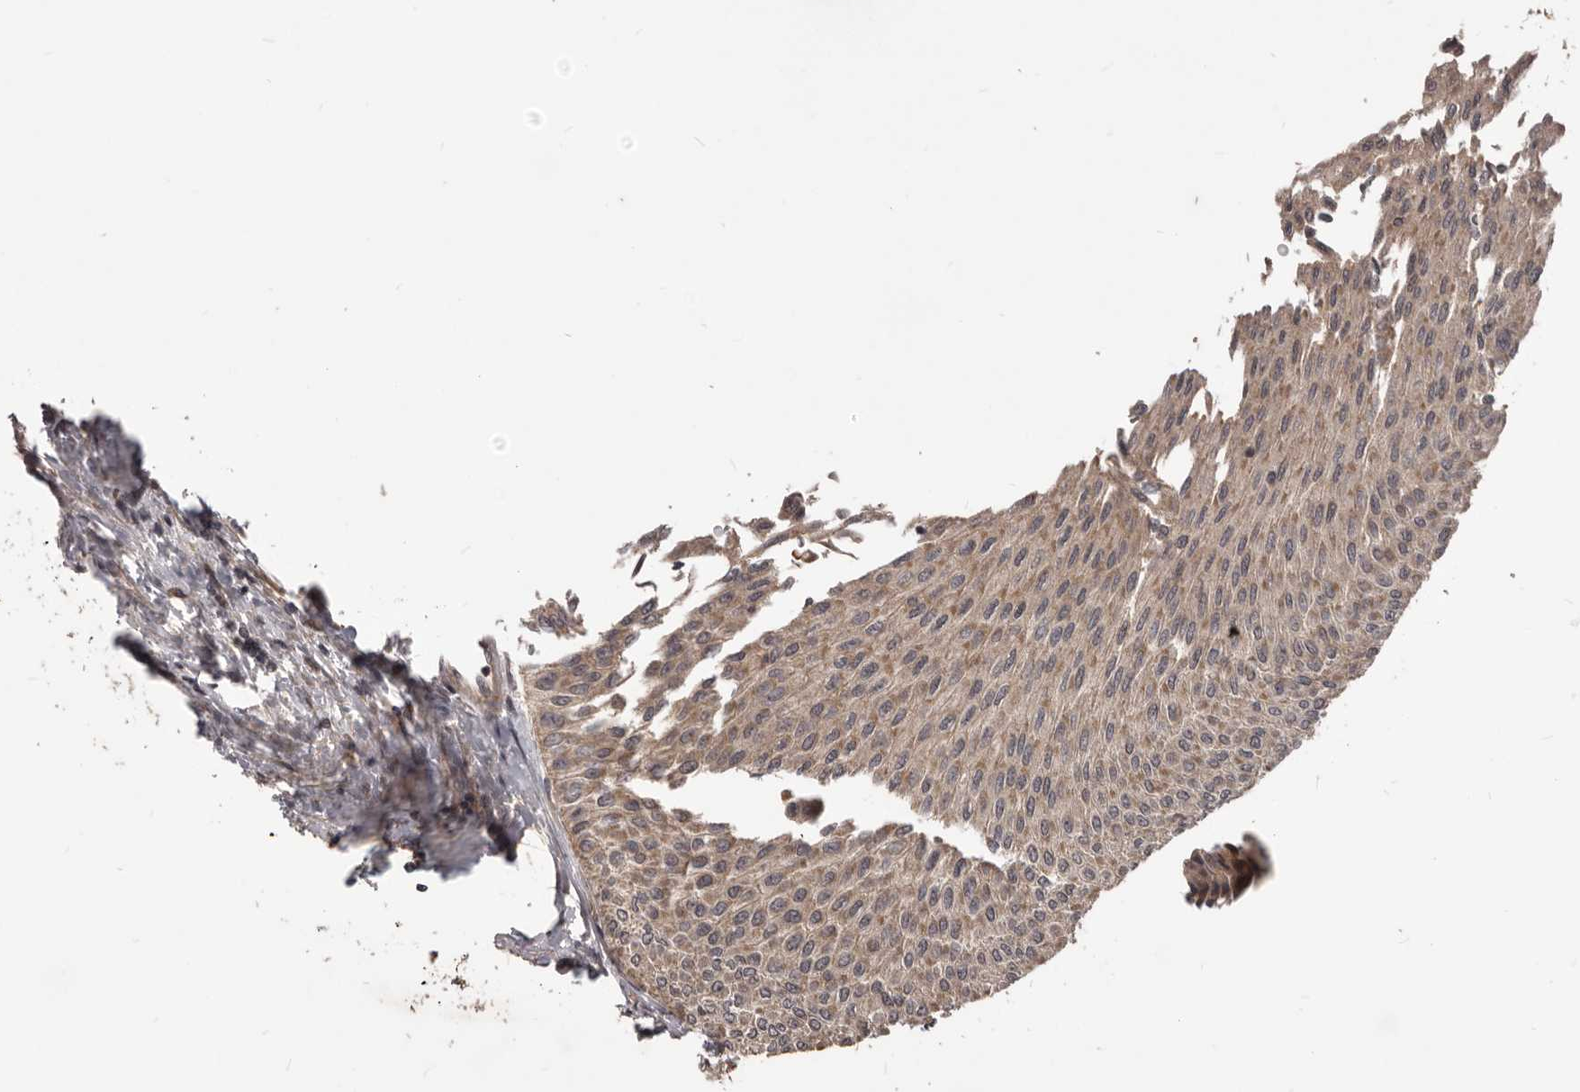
{"staining": {"intensity": "weak", "quantity": ">75%", "location": "cytoplasmic/membranous"}, "tissue": "urothelial cancer", "cell_type": "Tumor cells", "image_type": "cancer", "snomed": [{"axis": "morphology", "description": "Urothelial carcinoma, Low grade"}, {"axis": "topography", "description": "Urinary bladder"}], "caption": "A brown stain labels weak cytoplasmic/membranous positivity of a protein in human urothelial cancer tumor cells.", "gene": "GABPB2", "patient": {"sex": "male", "age": 78}}